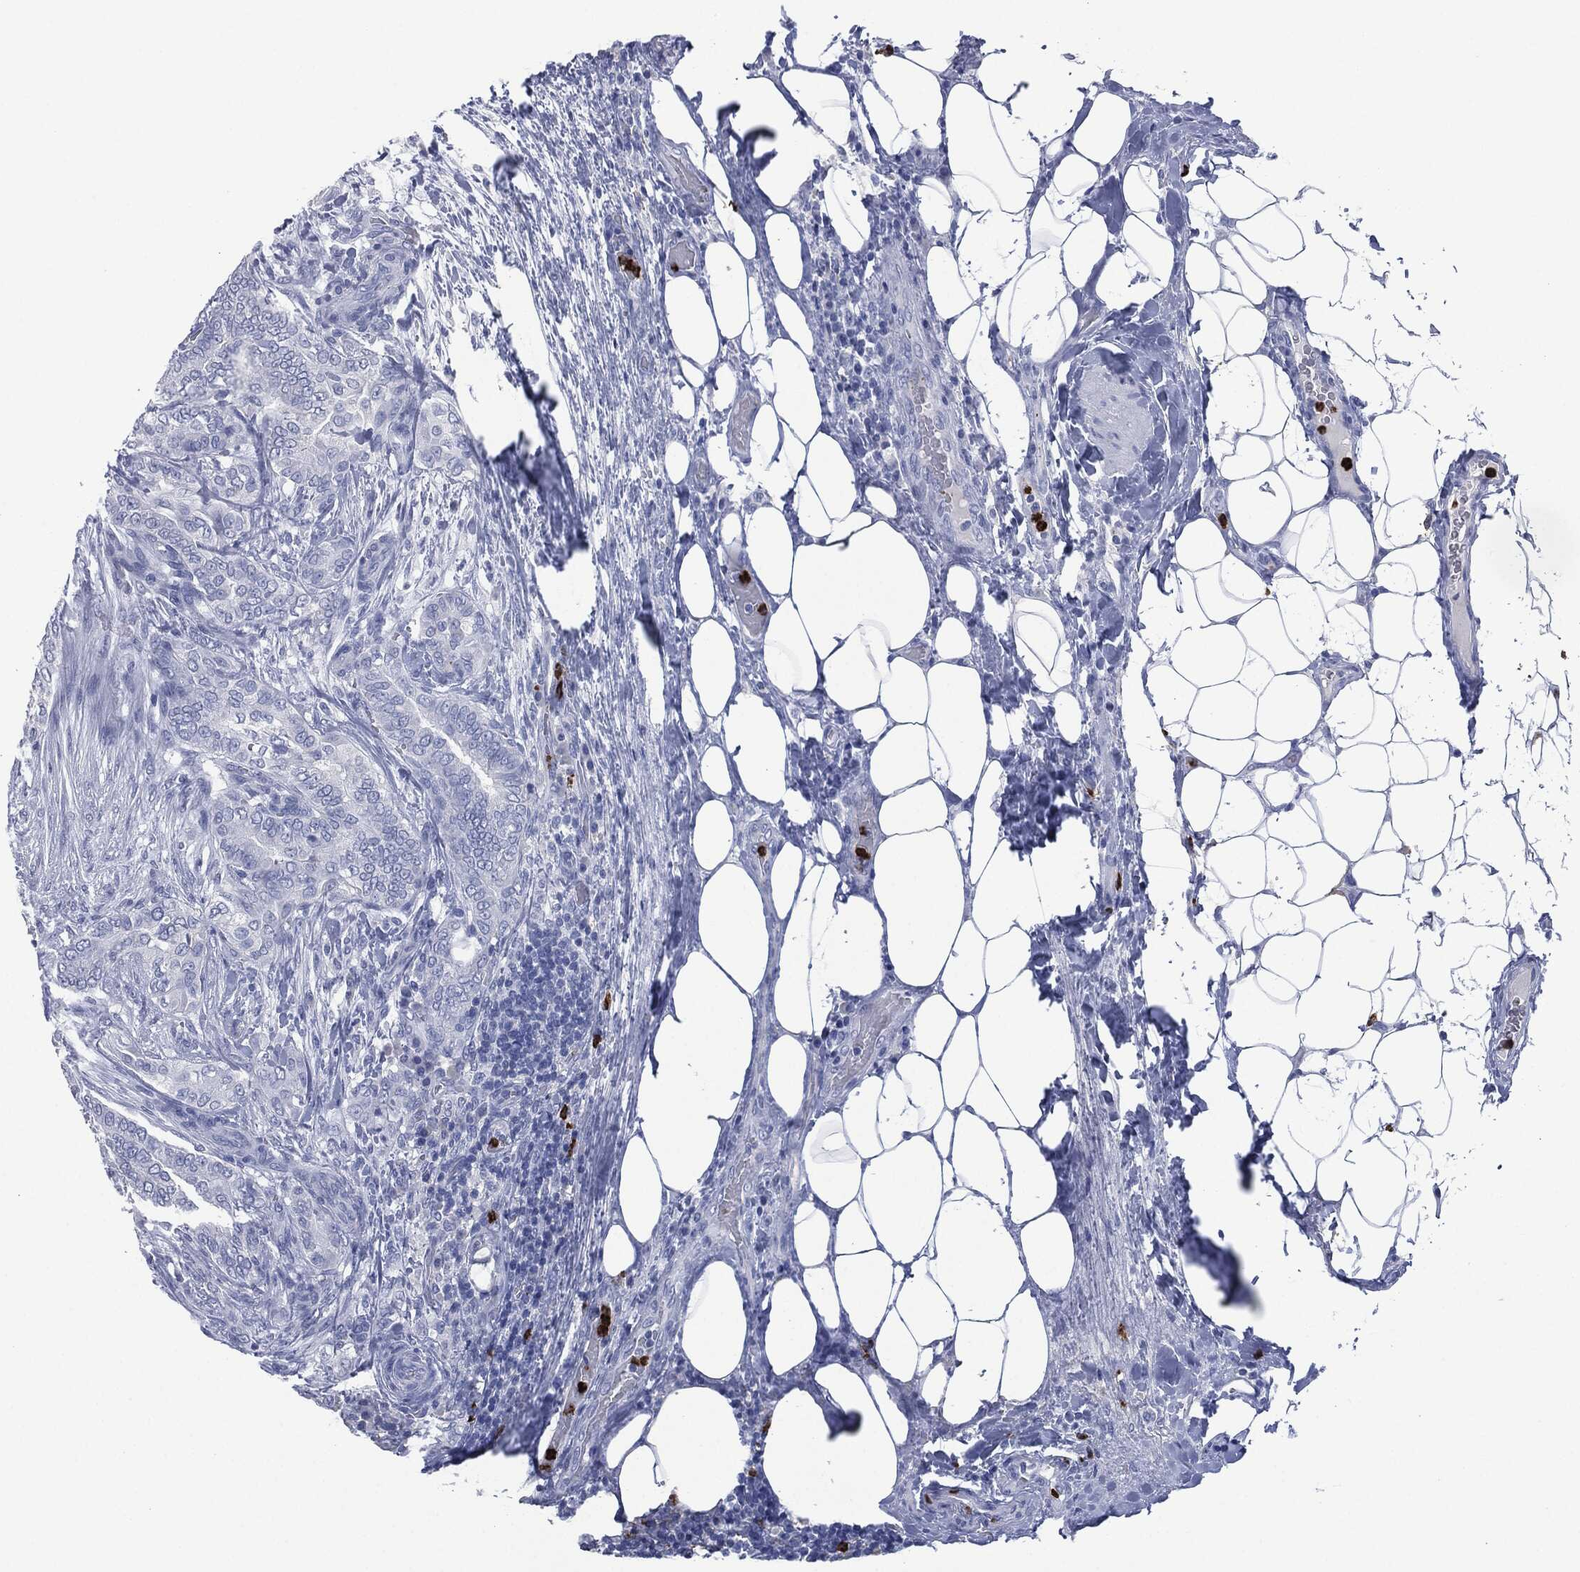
{"staining": {"intensity": "negative", "quantity": "none", "location": "none"}, "tissue": "thyroid cancer", "cell_type": "Tumor cells", "image_type": "cancer", "snomed": [{"axis": "morphology", "description": "Papillary adenocarcinoma, NOS"}, {"axis": "topography", "description": "Thyroid gland"}], "caption": "DAB immunohistochemical staining of papillary adenocarcinoma (thyroid) exhibits no significant positivity in tumor cells. Nuclei are stained in blue.", "gene": "CEACAM8", "patient": {"sex": "male", "age": 61}}